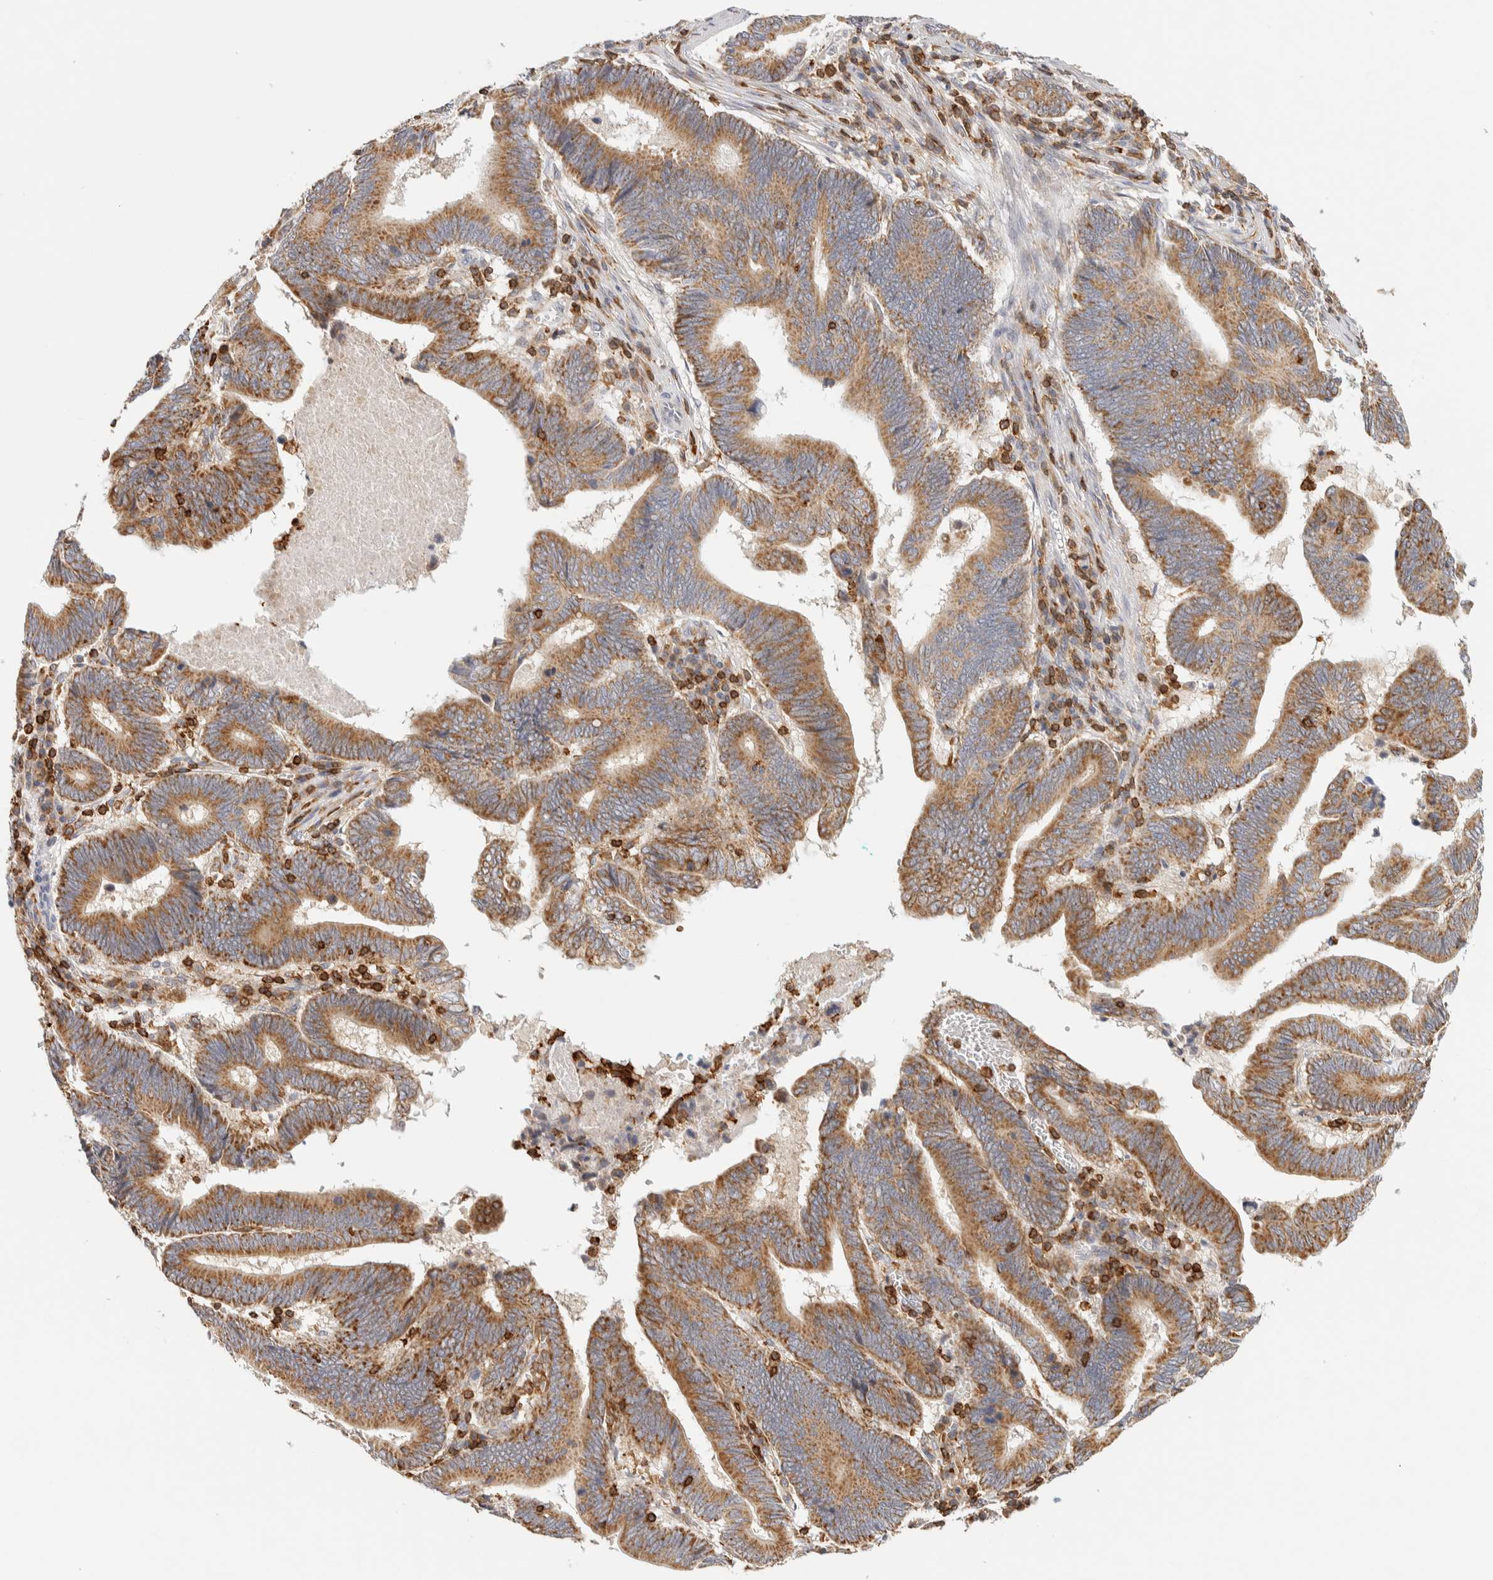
{"staining": {"intensity": "strong", "quantity": ">75%", "location": "cytoplasmic/membranous"}, "tissue": "pancreatic cancer", "cell_type": "Tumor cells", "image_type": "cancer", "snomed": [{"axis": "morphology", "description": "Adenocarcinoma, NOS"}, {"axis": "topography", "description": "Pancreas"}], "caption": "Protein staining by immunohistochemistry demonstrates strong cytoplasmic/membranous staining in approximately >75% of tumor cells in pancreatic adenocarcinoma. Using DAB (brown) and hematoxylin (blue) stains, captured at high magnification using brightfield microscopy.", "gene": "RUNDC1", "patient": {"sex": "female", "age": 70}}